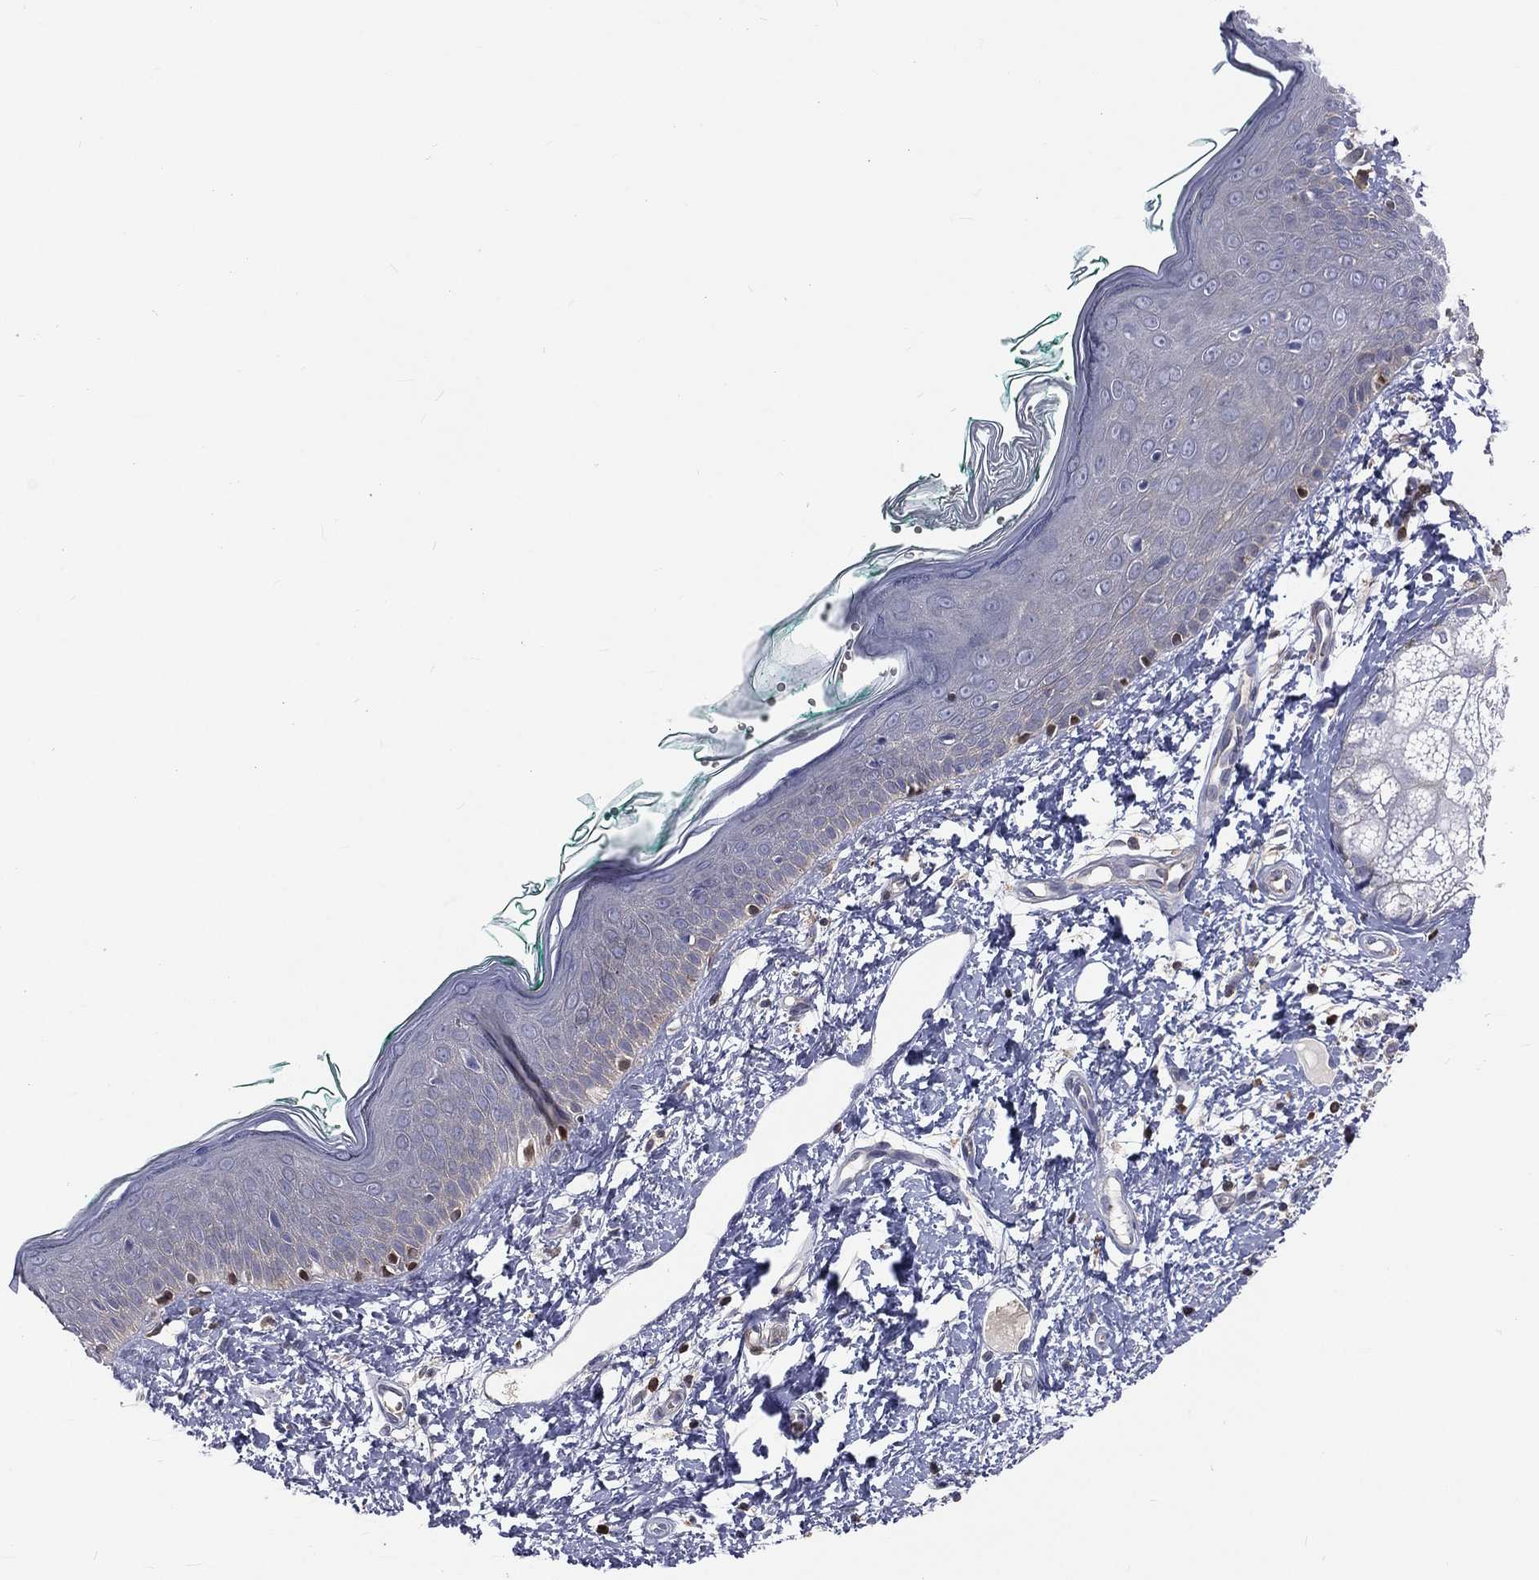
{"staining": {"intensity": "negative", "quantity": "none", "location": "none"}, "tissue": "skin", "cell_type": "Fibroblasts", "image_type": "normal", "snomed": [{"axis": "morphology", "description": "Normal tissue, NOS"}, {"axis": "morphology", "description": "Basal cell carcinoma"}, {"axis": "topography", "description": "Skin"}], "caption": "Skin was stained to show a protein in brown. There is no significant staining in fibroblasts. Brightfield microscopy of IHC stained with DAB (3,3'-diaminobenzidine) (brown) and hematoxylin (blue), captured at high magnification.", "gene": "TBC1D2", "patient": {"sex": "male", "age": 33}}